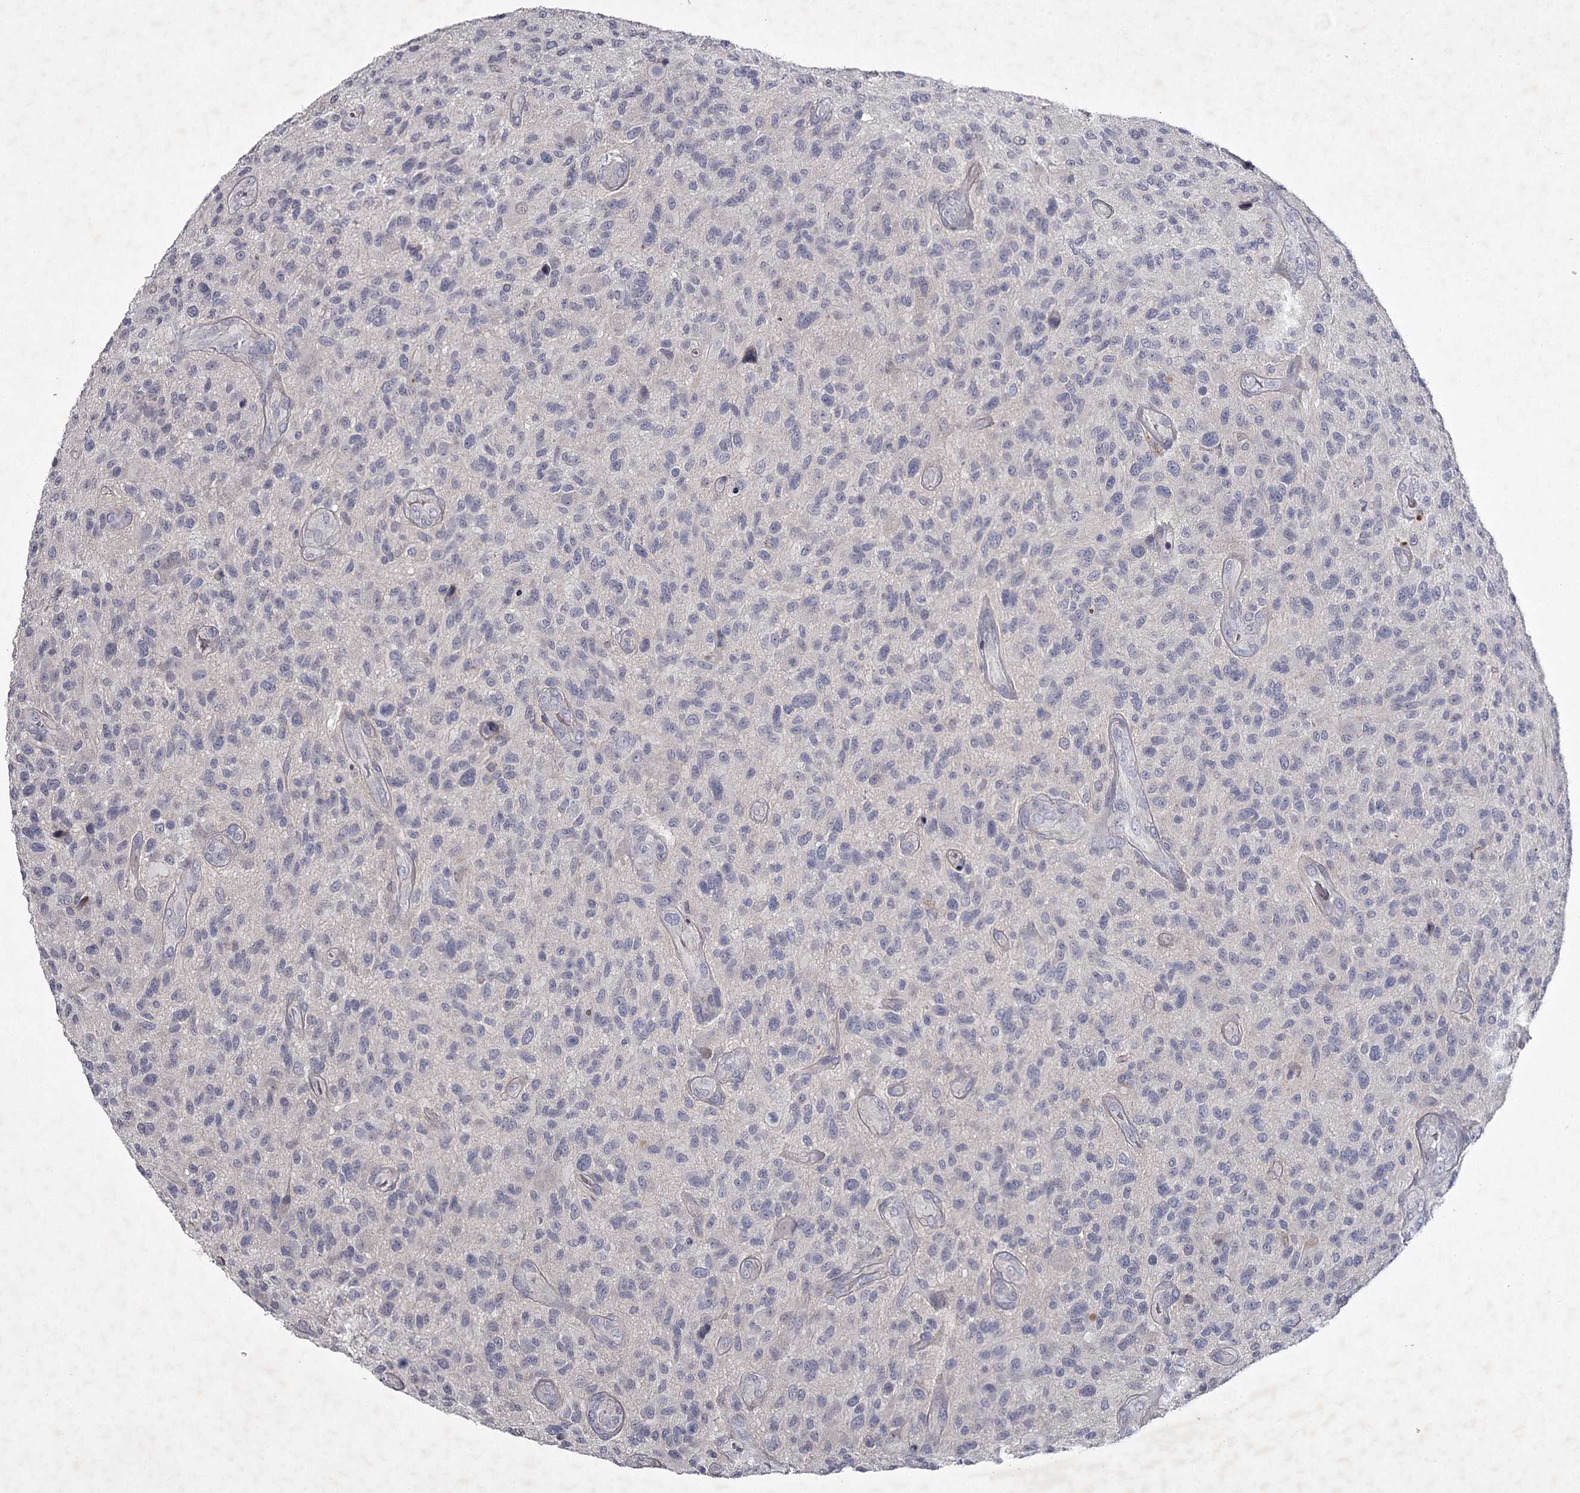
{"staining": {"intensity": "negative", "quantity": "none", "location": "none"}, "tissue": "glioma", "cell_type": "Tumor cells", "image_type": "cancer", "snomed": [{"axis": "morphology", "description": "Glioma, malignant, High grade"}, {"axis": "topography", "description": "Brain"}], "caption": "A high-resolution micrograph shows immunohistochemistry (IHC) staining of glioma, which demonstrates no significant positivity in tumor cells. (DAB (3,3'-diaminobenzidine) immunohistochemistry visualized using brightfield microscopy, high magnification).", "gene": "FDXACB1", "patient": {"sex": "male", "age": 47}}